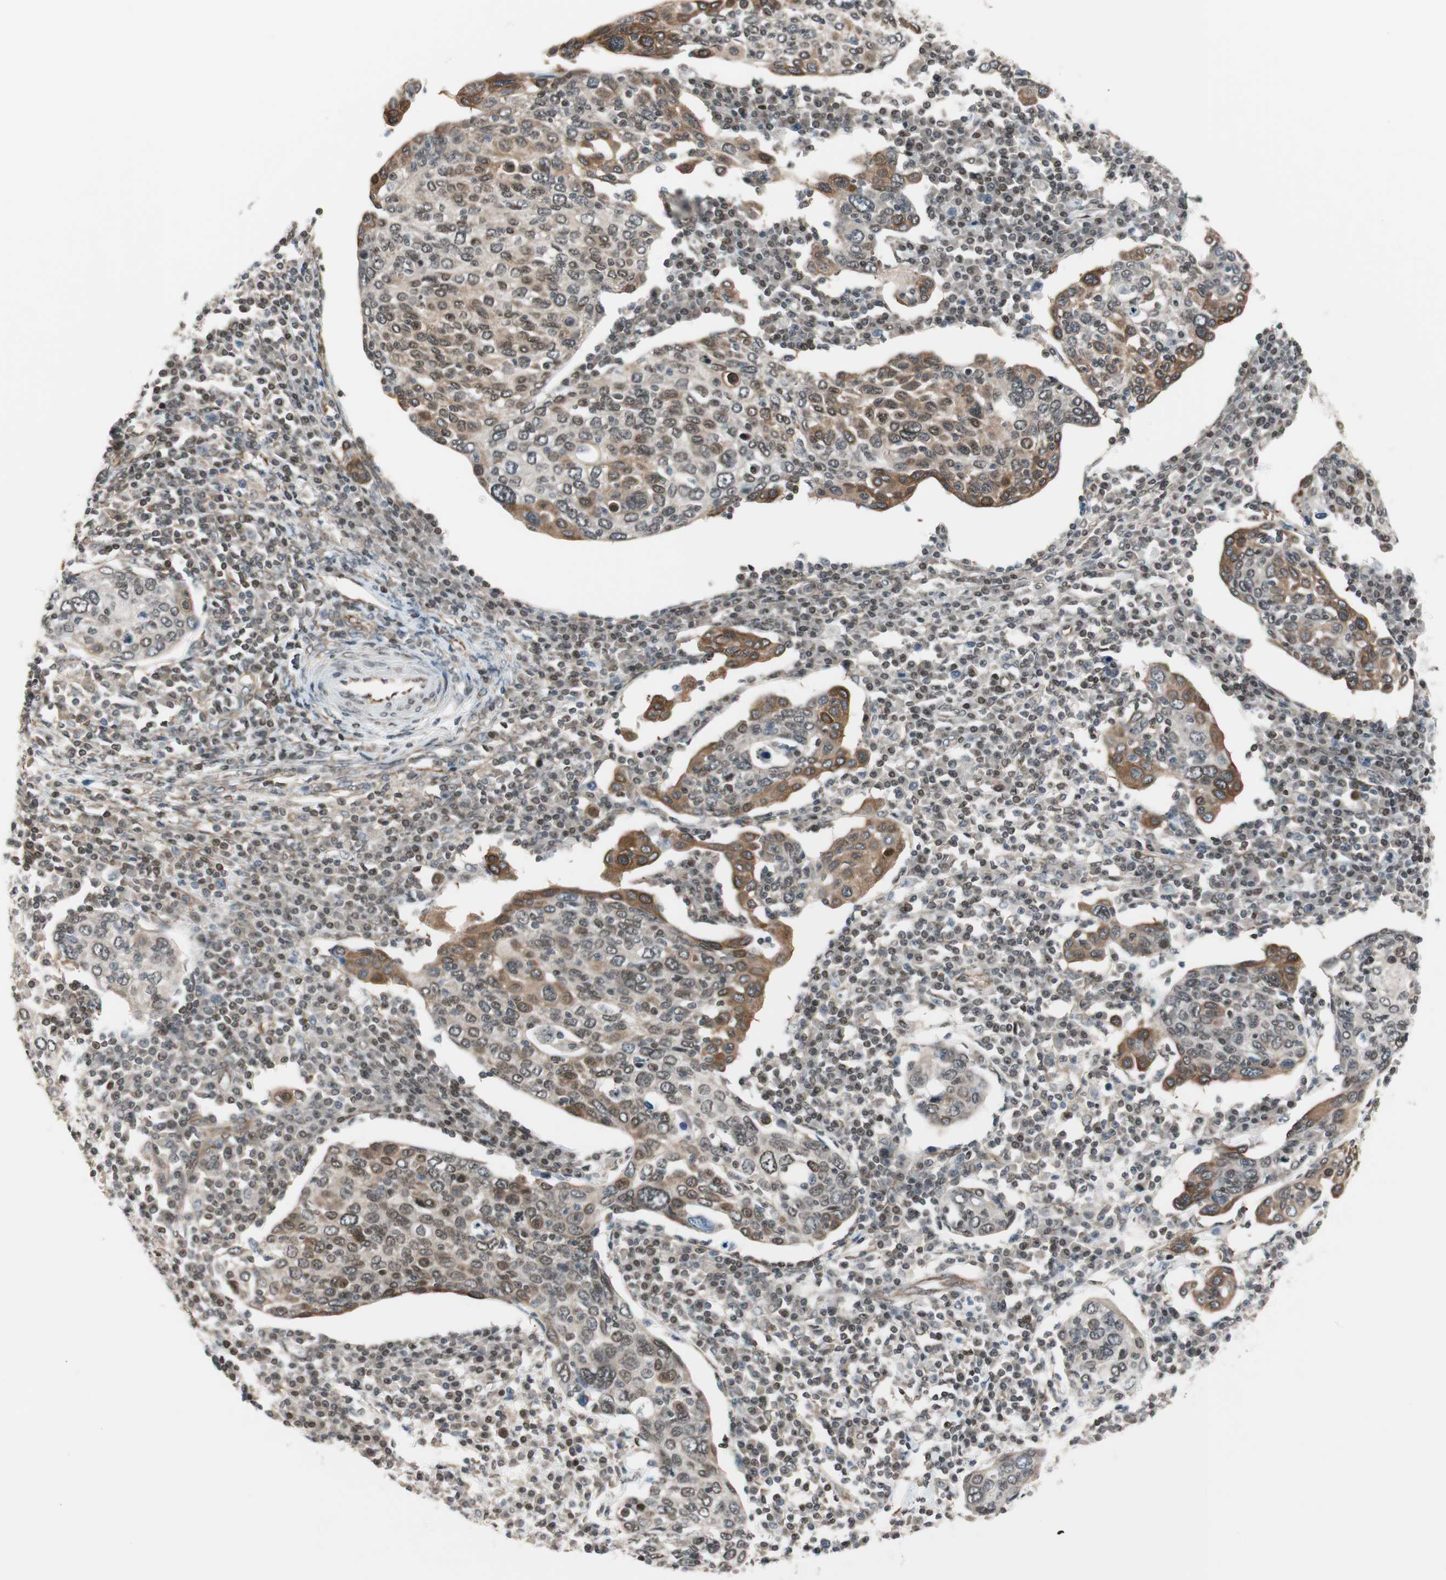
{"staining": {"intensity": "moderate", "quantity": "<25%", "location": "cytoplasmic/membranous"}, "tissue": "cervical cancer", "cell_type": "Tumor cells", "image_type": "cancer", "snomed": [{"axis": "morphology", "description": "Squamous cell carcinoma, NOS"}, {"axis": "topography", "description": "Cervix"}], "caption": "IHC micrograph of human squamous cell carcinoma (cervical) stained for a protein (brown), which shows low levels of moderate cytoplasmic/membranous positivity in approximately <25% of tumor cells.", "gene": "ZNF512B", "patient": {"sex": "female", "age": 40}}